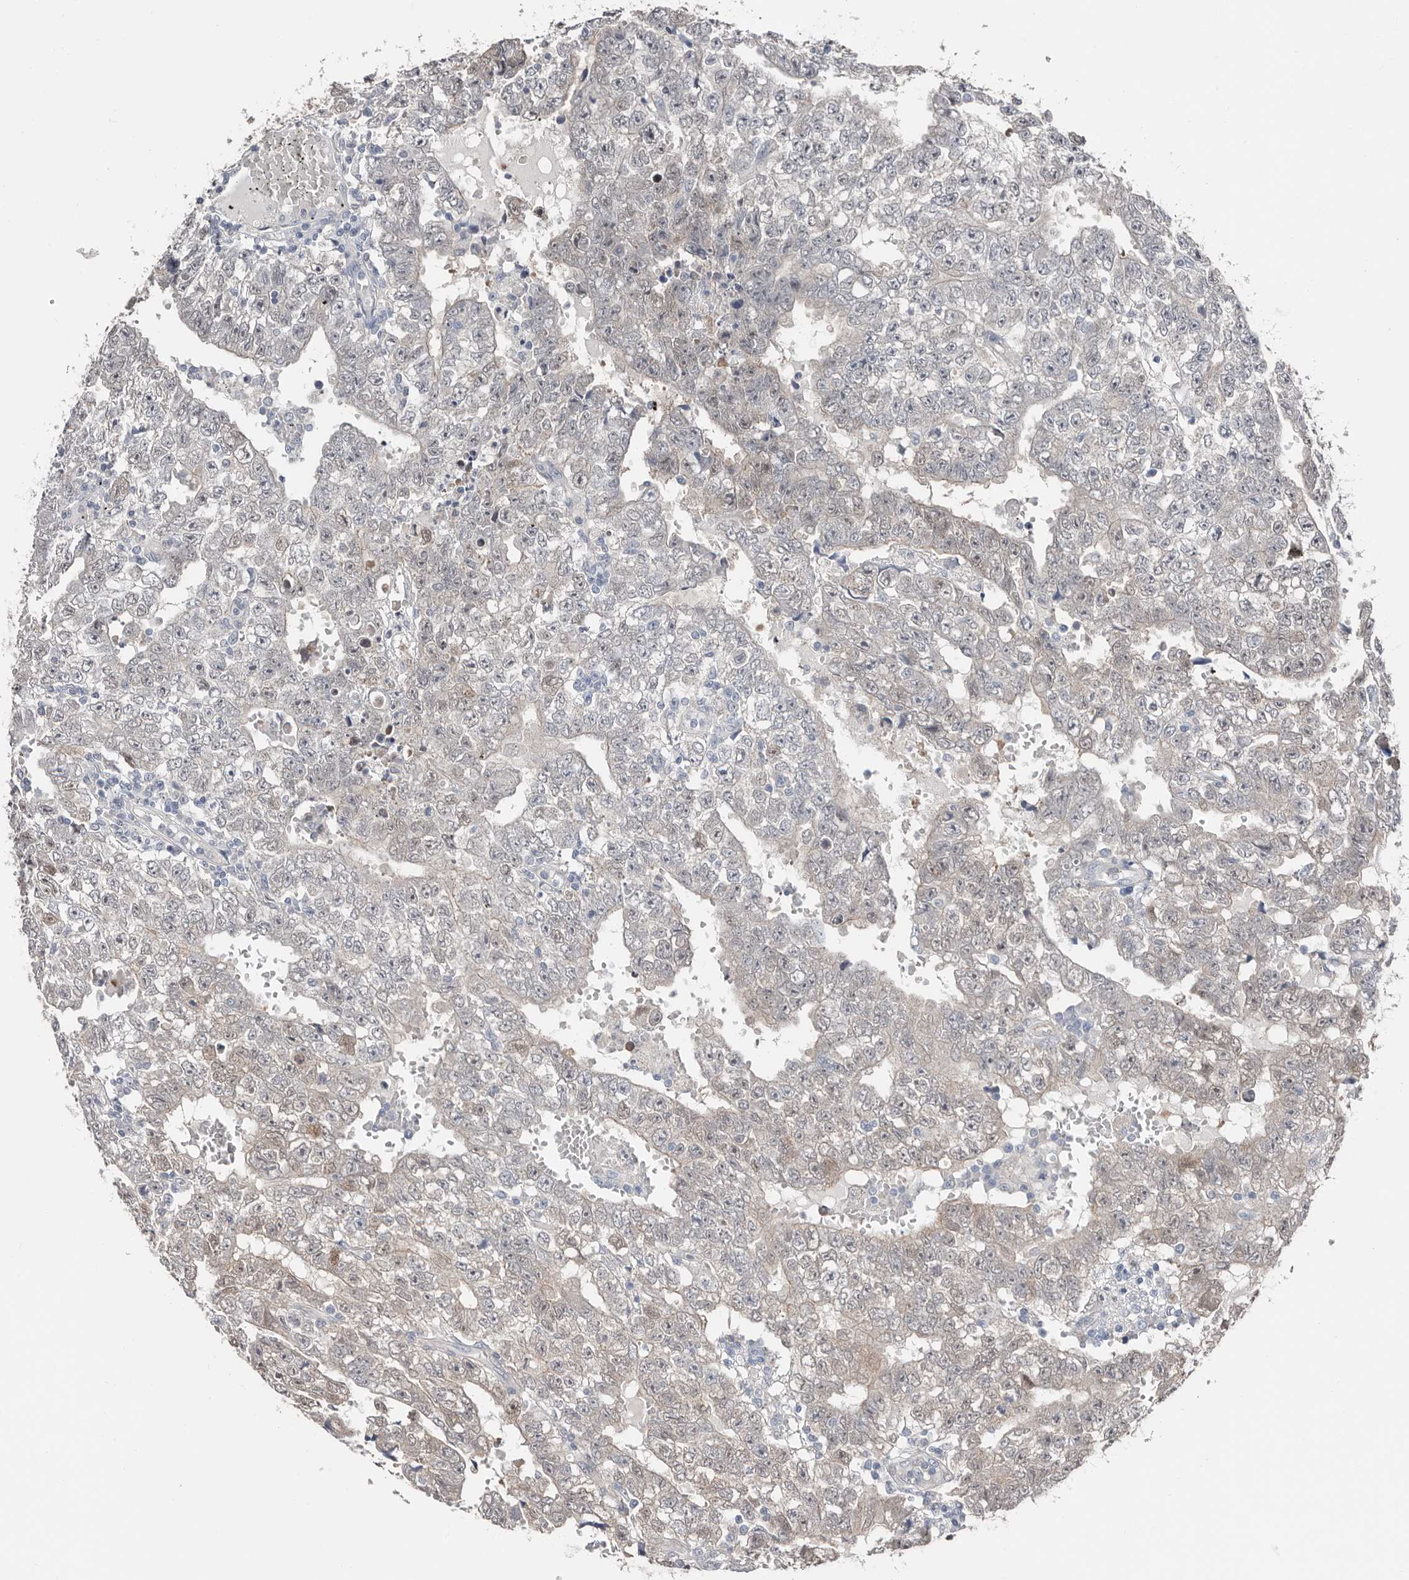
{"staining": {"intensity": "negative", "quantity": "none", "location": "none"}, "tissue": "testis cancer", "cell_type": "Tumor cells", "image_type": "cancer", "snomed": [{"axis": "morphology", "description": "Carcinoma, Embryonal, NOS"}, {"axis": "topography", "description": "Testis"}], "caption": "Protein analysis of testis embryonal carcinoma exhibits no significant staining in tumor cells. (DAB (3,3'-diaminobenzidine) IHC with hematoxylin counter stain).", "gene": "ASRGL1", "patient": {"sex": "male", "age": 25}}